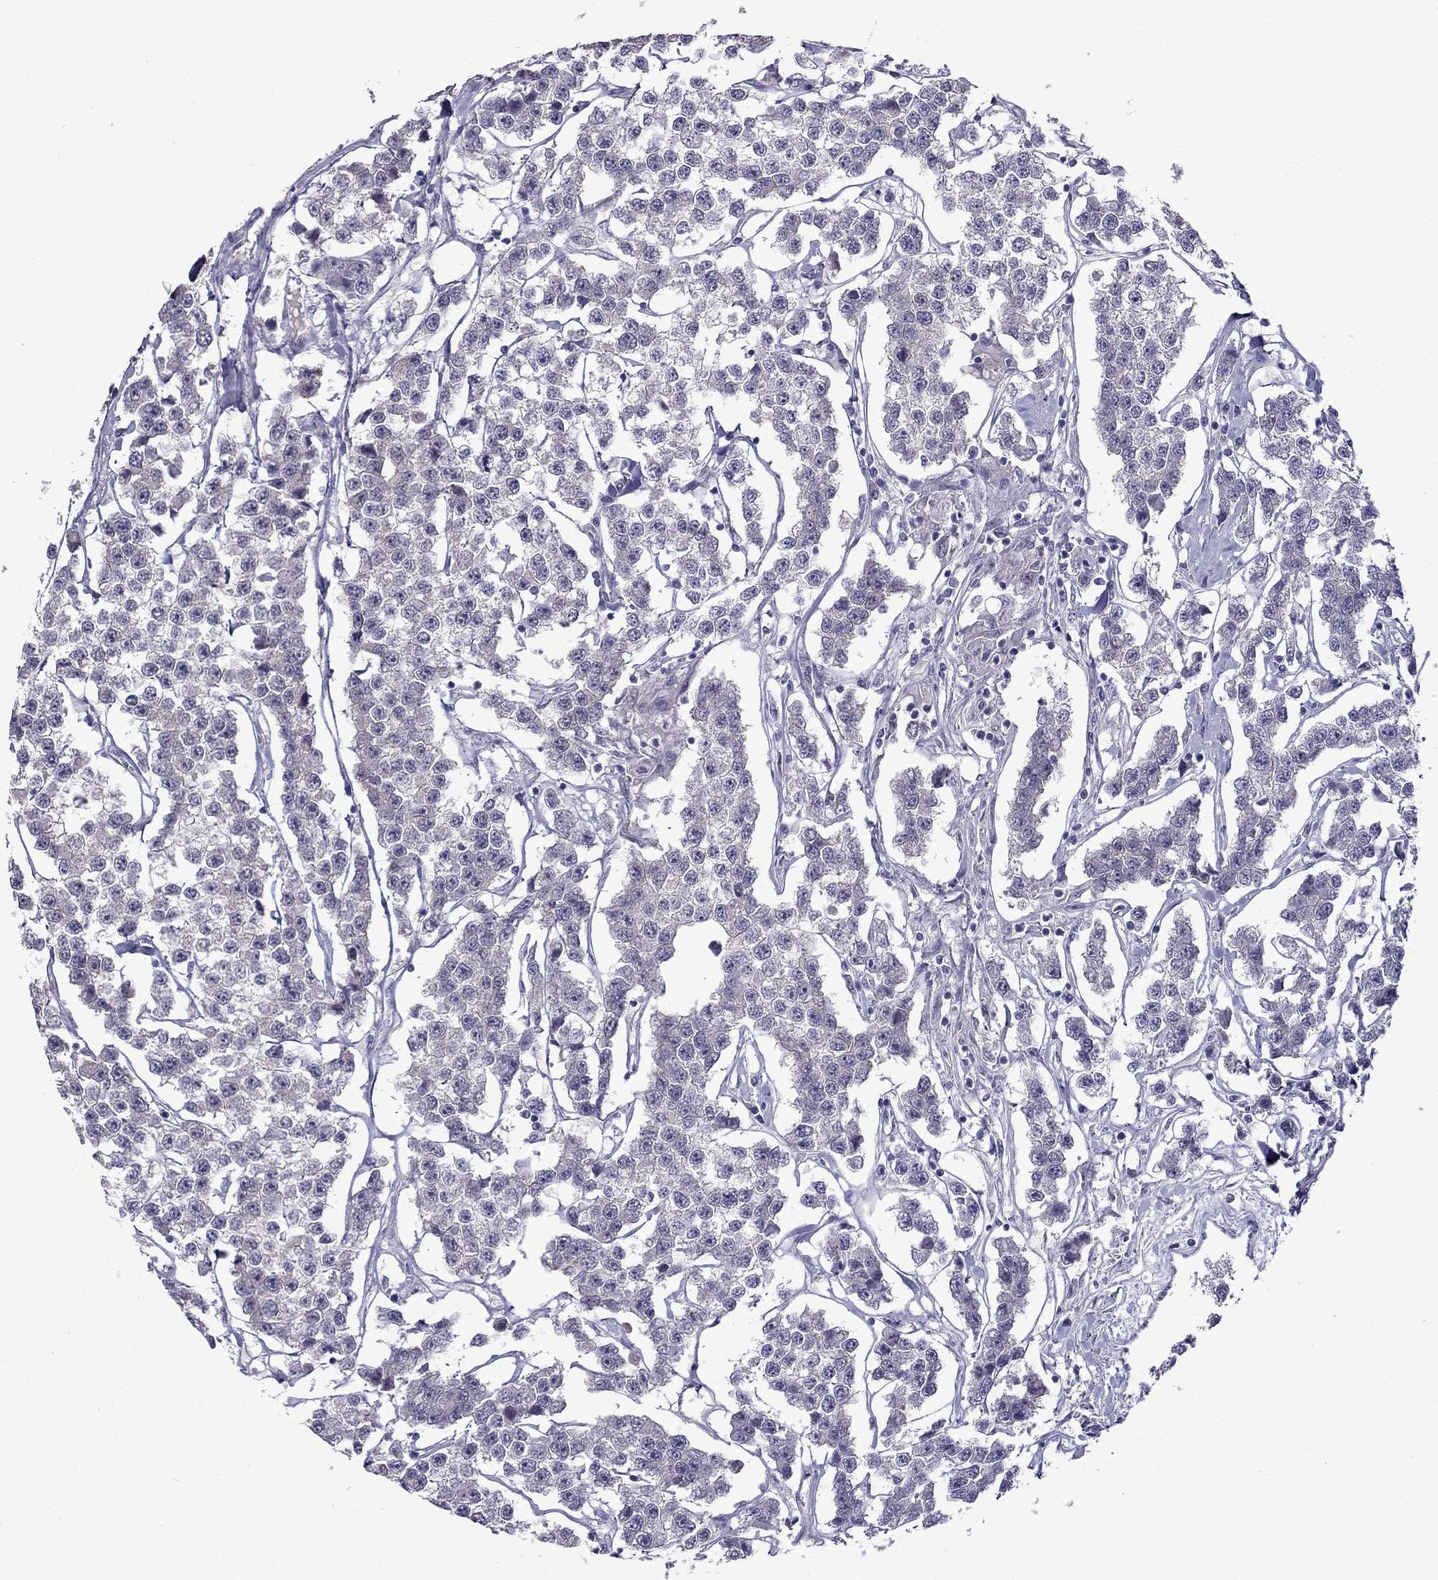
{"staining": {"intensity": "negative", "quantity": "none", "location": "none"}, "tissue": "testis cancer", "cell_type": "Tumor cells", "image_type": "cancer", "snomed": [{"axis": "morphology", "description": "Seminoma, NOS"}, {"axis": "topography", "description": "Testis"}], "caption": "This is an IHC photomicrograph of human testis cancer. There is no positivity in tumor cells.", "gene": "CDK5", "patient": {"sex": "male", "age": 59}}